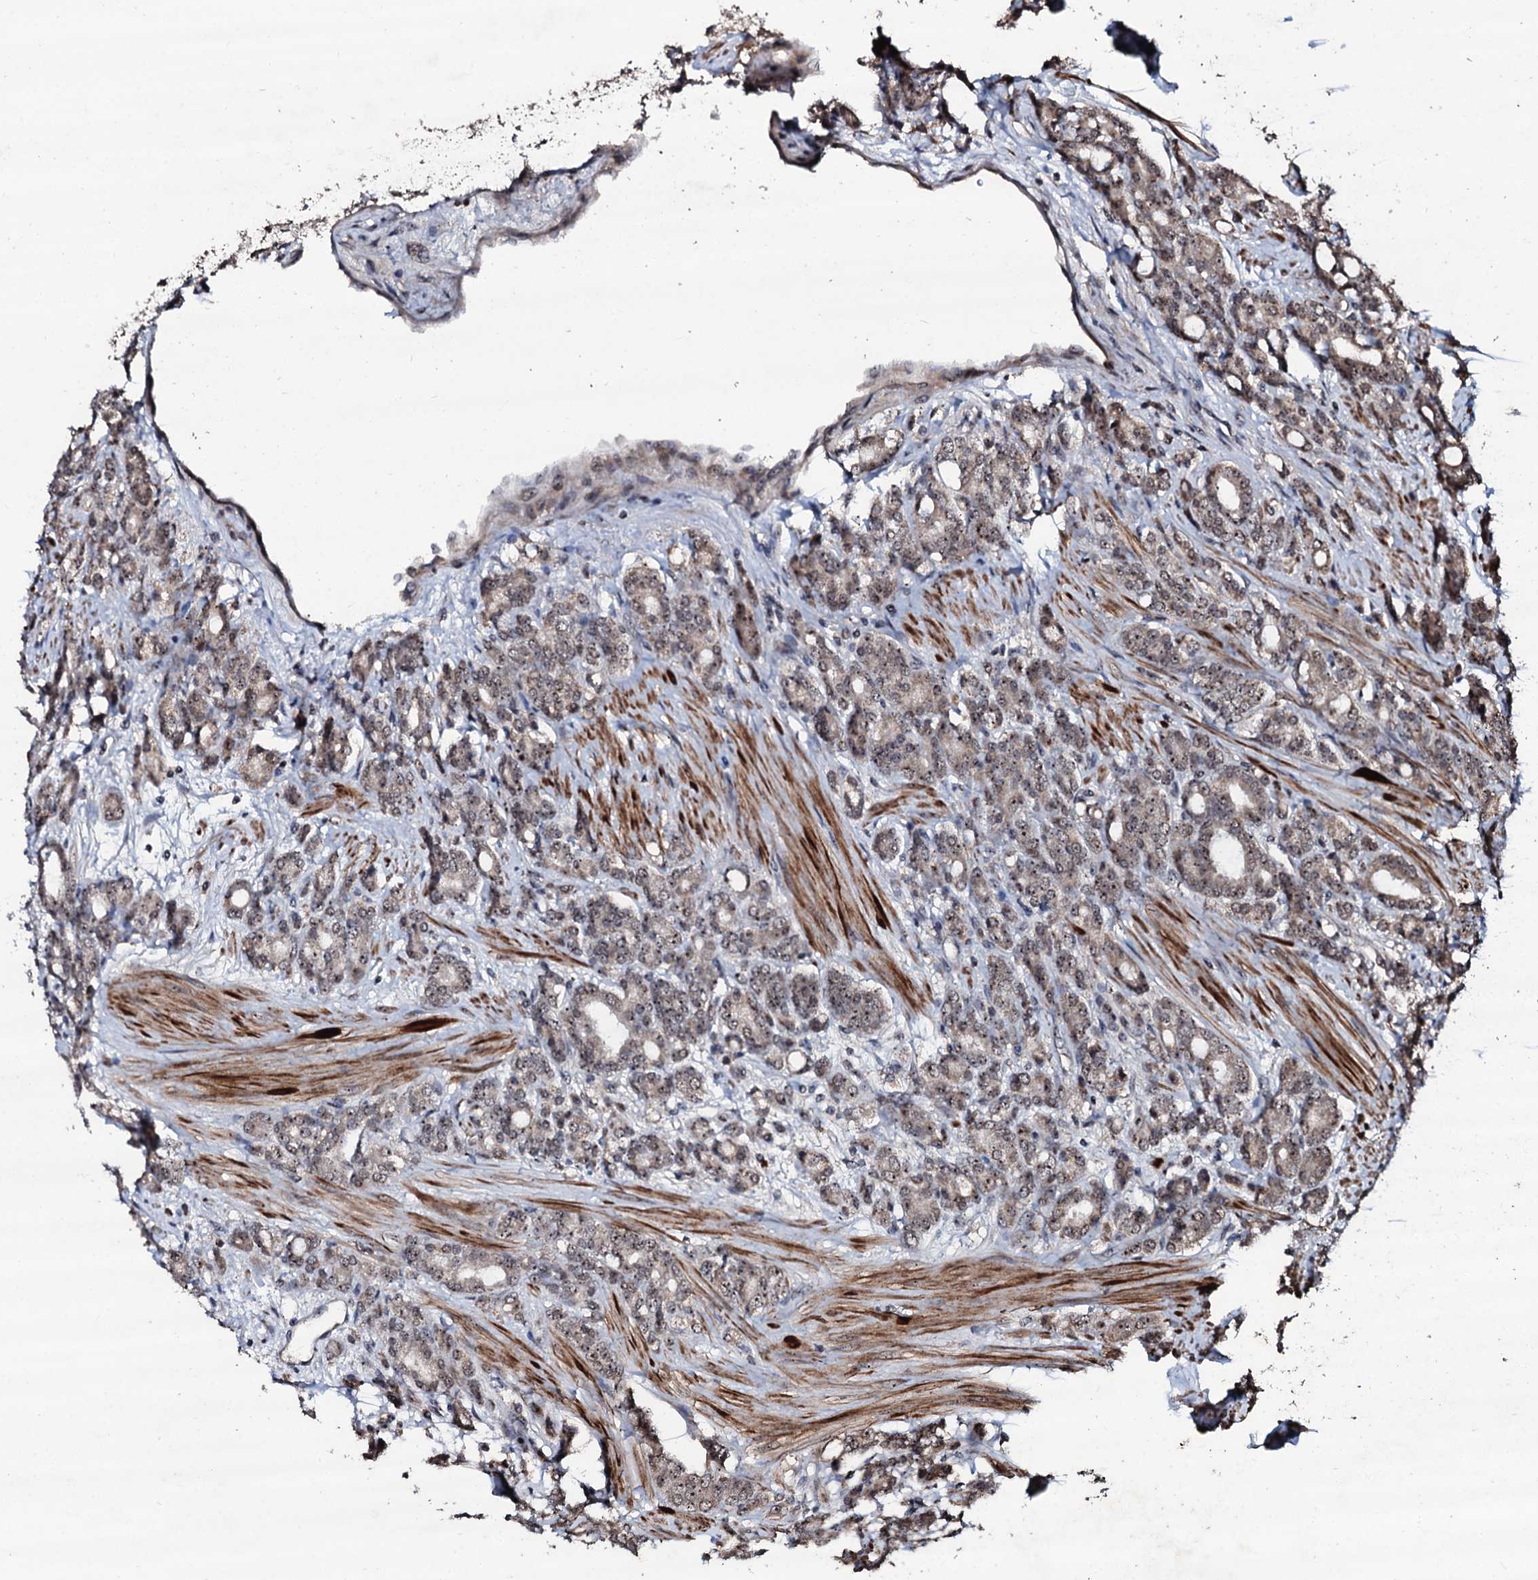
{"staining": {"intensity": "weak", "quantity": ">75%", "location": "nuclear"}, "tissue": "prostate cancer", "cell_type": "Tumor cells", "image_type": "cancer", "snomed": [{"axis": "morphology", "description": "Adenocarcinoma, High grade"}, {"axis": "topography", "description": "Prostate"}], "caption": "Tumor cells reveal weak nuclear staining in about >75% of cells in prostate cancer. (Brightfield microscopy of DAB IHC at high magnification).", "gene": "SUPT7L", "patient": {"sex": "male", "age": 62}}